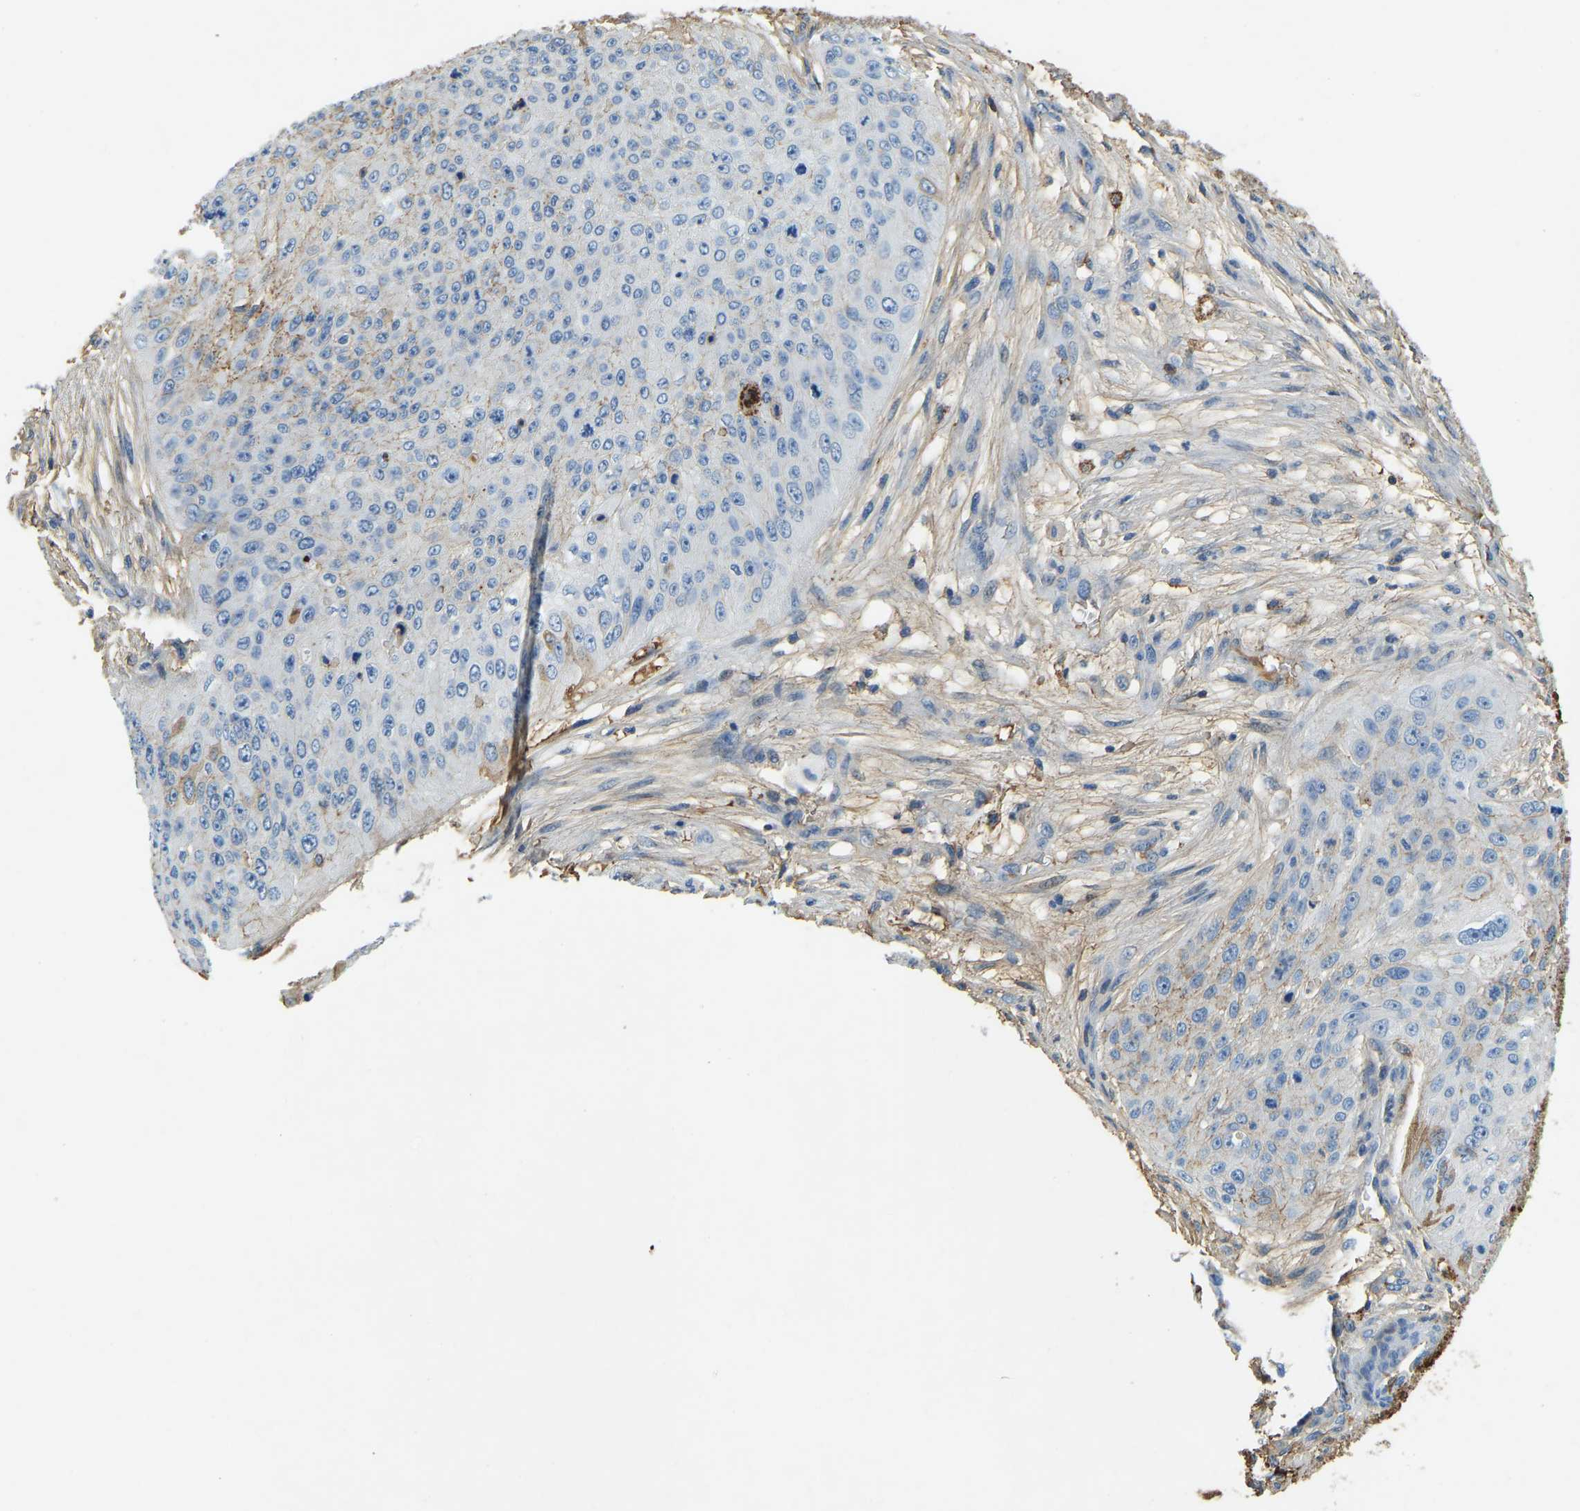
{"staining": {"intensity": "negative", "quantity": "none", "location": "none"}, "tissue": "skin cancer", "cell_type": "Tumor cells", "image_type": "cancer", "snomed": [{"axis": "morphology", "description": "Squamous cell carcinoma, NOS"}, {"axis": "topography", "description": "Skin"}], "caption": "High power microscopy photomicrograph of an IHC photomicrograph of squamous cell carcinoma (skin), revealing no significant positivity in tumor cells.", "gene": "THBS4", "patient": {"sex": "female", "age": 80}}